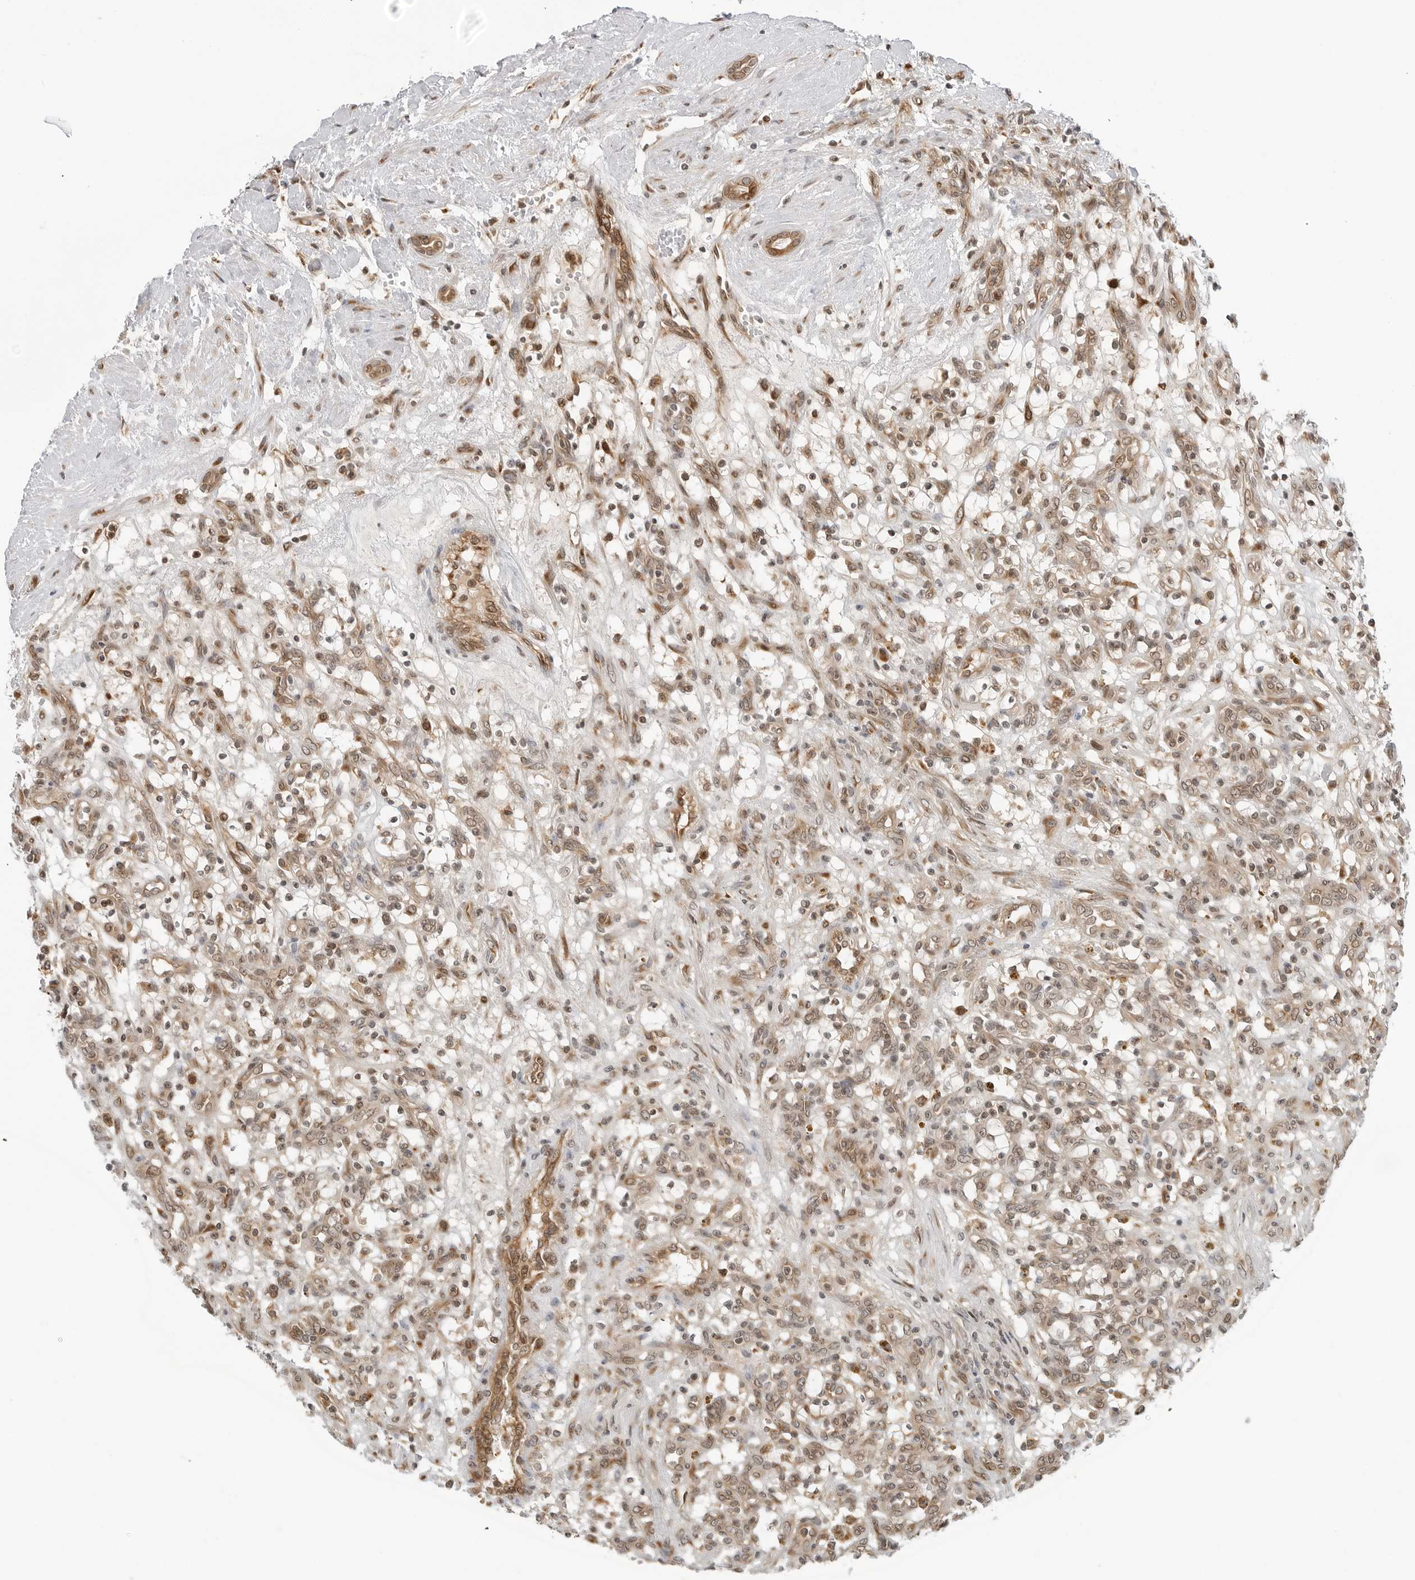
{"staining": {"intensity": "moderate", "quantity": ">75%", "location": "cytoplasmic/membranous,nuclear"}, "tissue": "renal cancer", "cell_type": "Tumor cells", "image_type": "cancer", "snomed": [{"axis": "morphology", "description": "Adenocarcinoma, NOS"}, {"axis": "topography", "description": "Kidney"}], "caption": "Brown immunohistochemical staining in renal cancer (adenocarcinoma) reveals moderate cytoplasmic/membranous and nuclear staining in about >75% of tumor cells.", "gene": "TIPRL", "patient": {"sex": "female", "age": 57}}